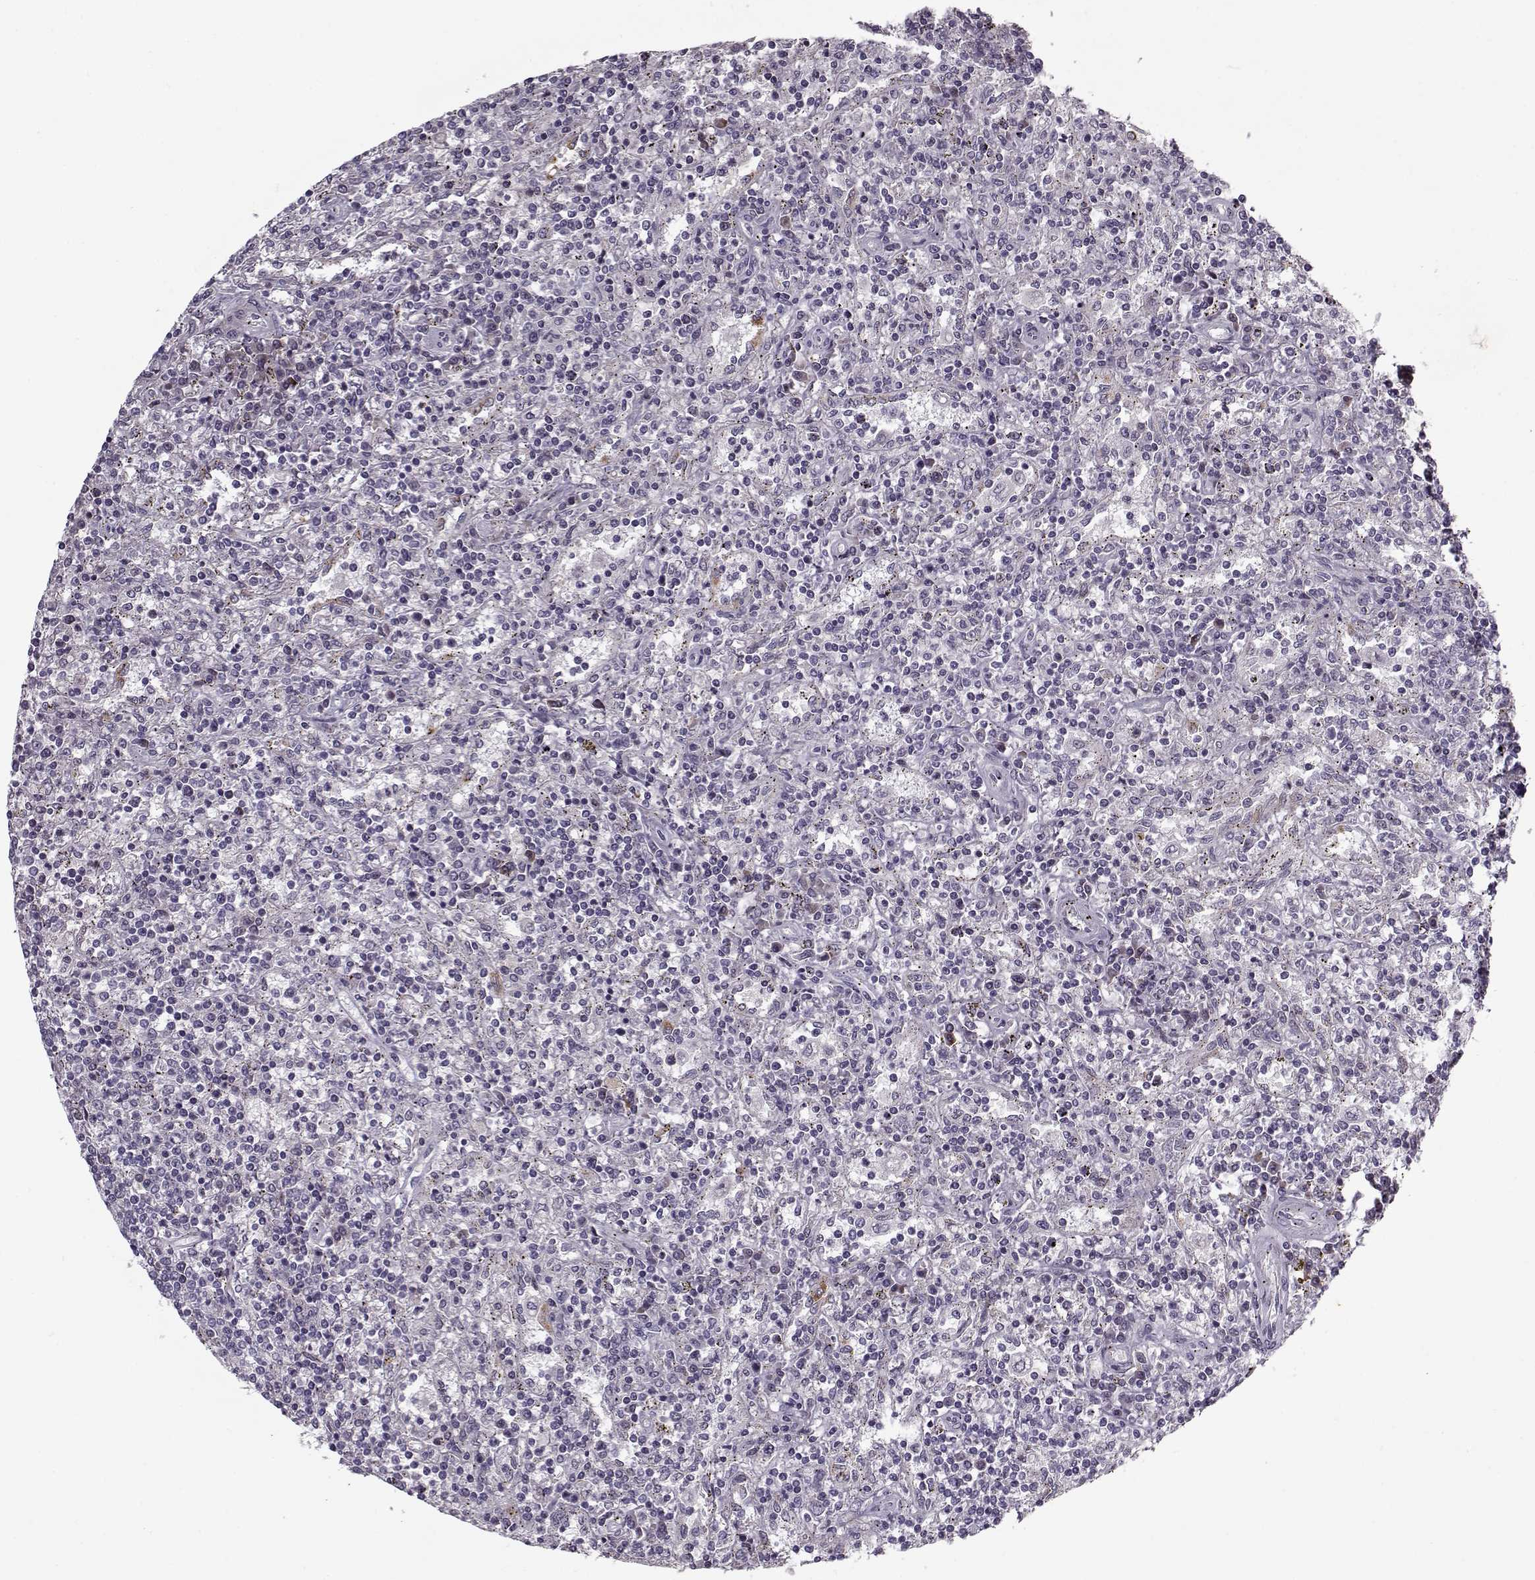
{"staining": {"intensity": "negative", "quantity": "none", "location": "none"}, "tissue": "lymphoma", "cell_type": "Tumor cells", "image_type": "cancer", "snomed": [{"axis": "morphology", "description": "Malignant lymphoma, non-Hodgkin's type, Low grade"}, {"axis": "topography", "description": "Spleen"}], "caption": "This is an immunohistochemistry histopathology image of human lymphoma. There is no positivity in tumor cells.", "gene": "KRT9", "patient": {"sex": "male", "age": 62}}